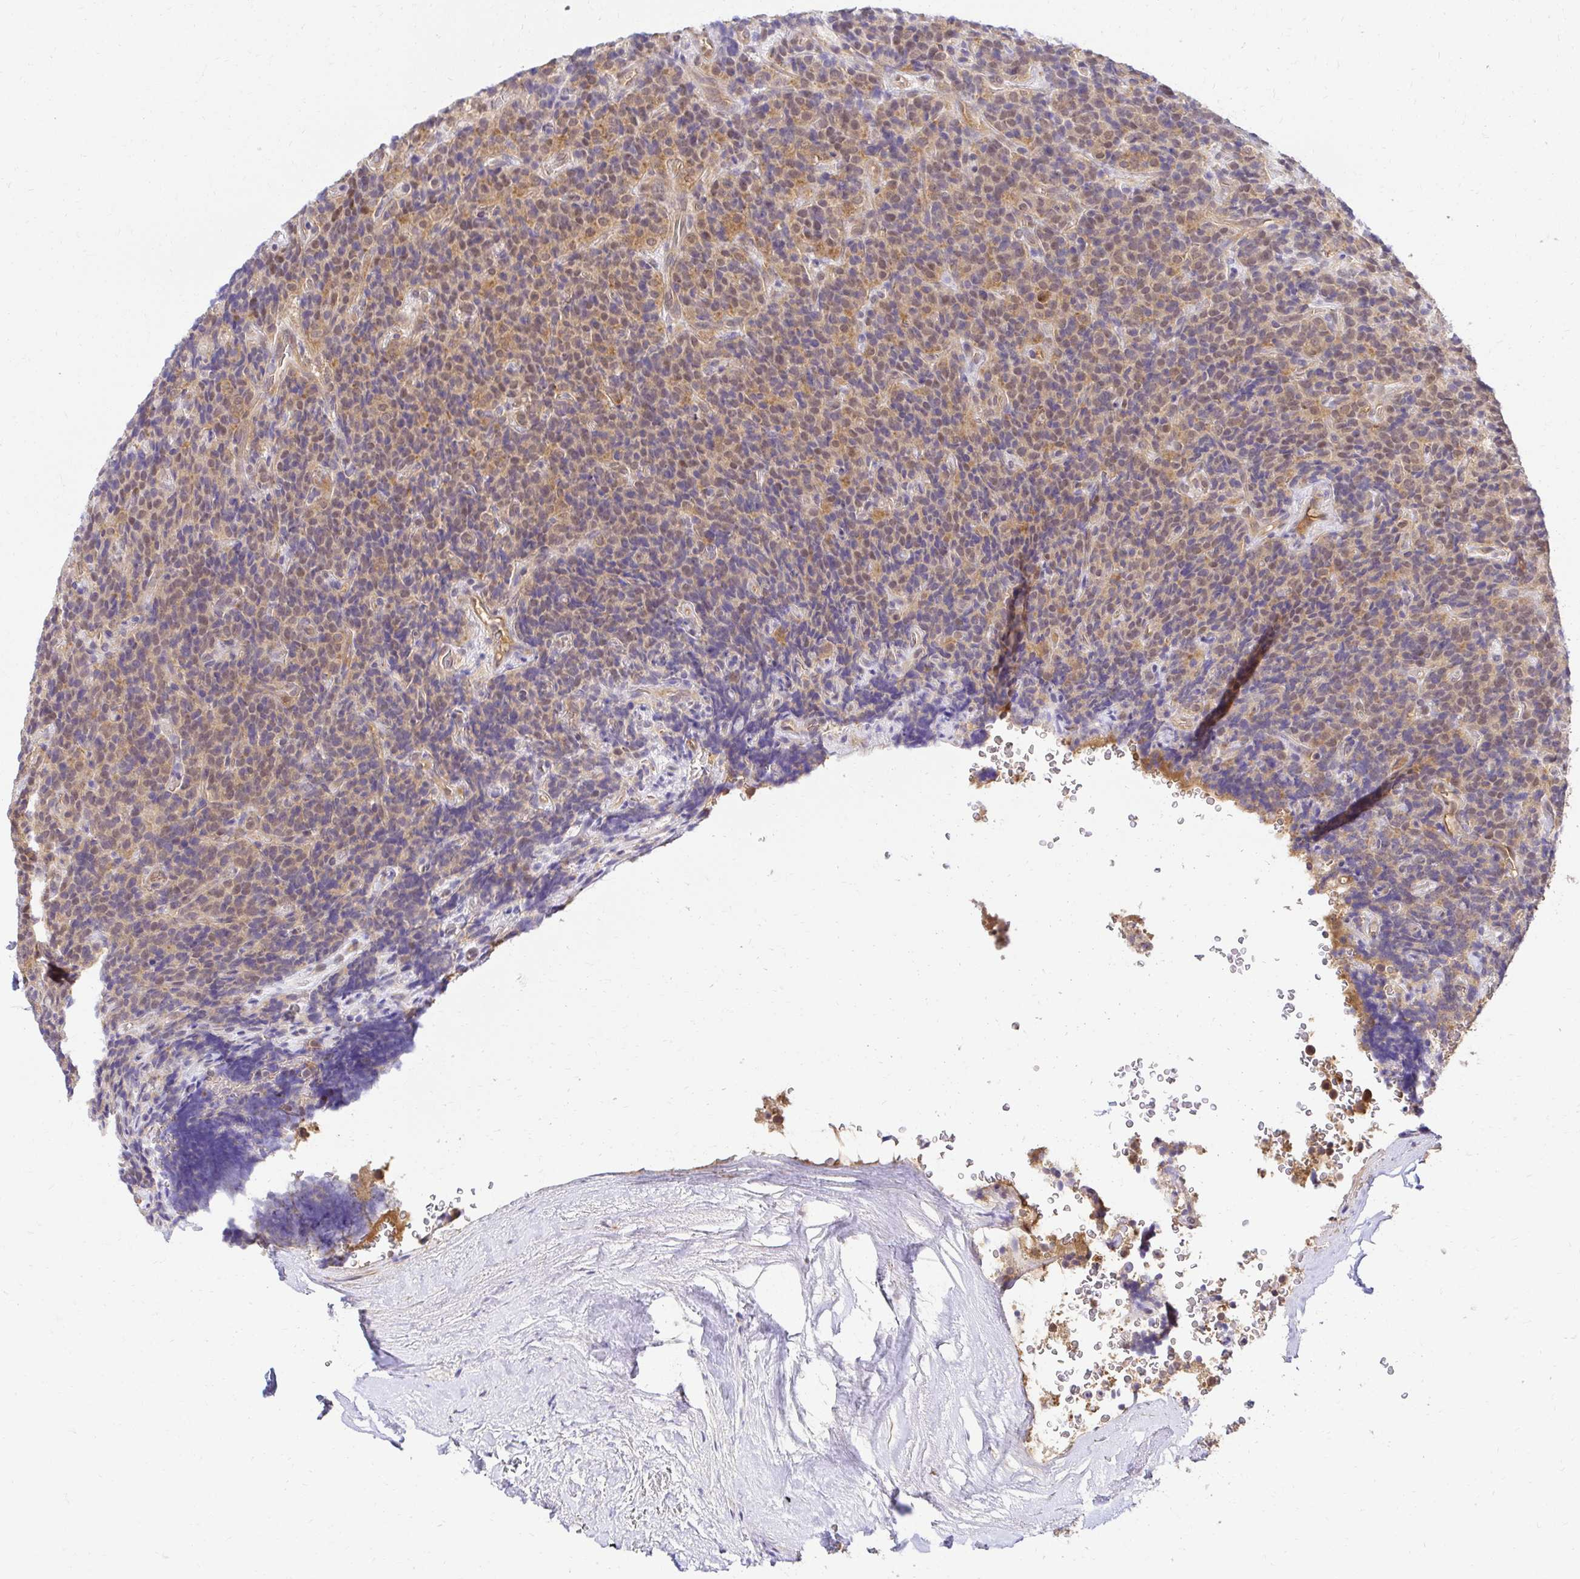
{"staining": {"intensity": "moderate", "quantity": ">75%", "location": "cytoplasmic/membranous,nuclear"}, "tissue": "carcinoid", "cell_type": "Tumor cells", "image_type": "cancer", "snomed": [{"axis": "morphology", "description": "Carcinoid, malignant, NOS"}, {"axis": "topography", "description": "Pancreas"}], "caption": "There is medium levels of moderate cytoplasmic/membranous and nuclear staining in tumor cells of carcinoid (malignant), as demonstrated by immunohistochemical staining (brown color).", "gene": "PSMA4", "patient": {"sex": "male", "age": 36}}